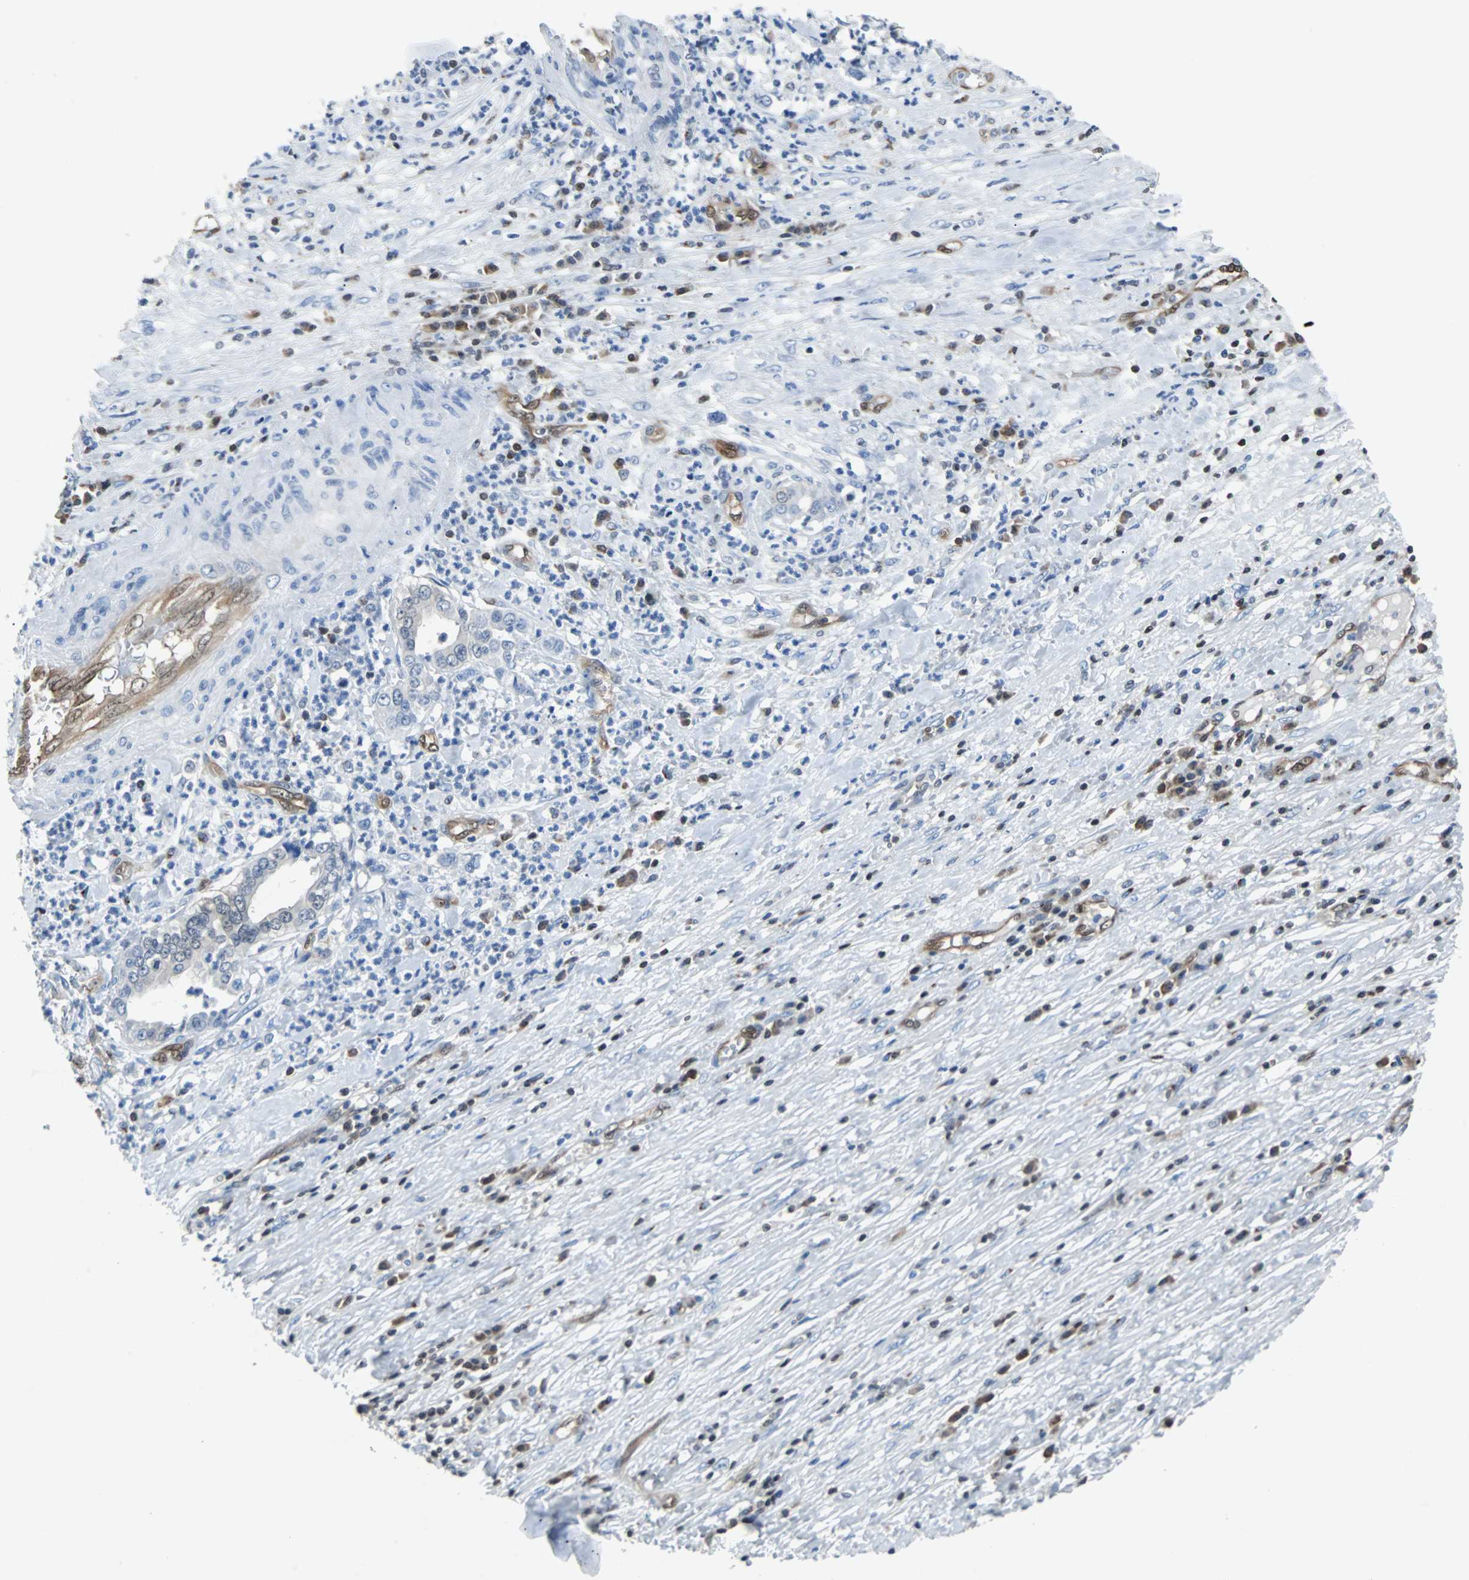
{"staining": {"intensity": "negative", "quantity": "none", "location": "none"}, "tissue": "liver cancer", "cell_type": "Tumor cells", "image_type": "cancer", "snomed": [{"axis": "morphology", "description": "Cholangiocarcinoma"}, {"axis": "topography", "description": "Liver"}], "caption": "Immunohistochemical staining of liver cancer exhibits no significant expression in tumor cells.", "gene": "MAP2K6", "patient": {"sex": "female", "age": 61}}